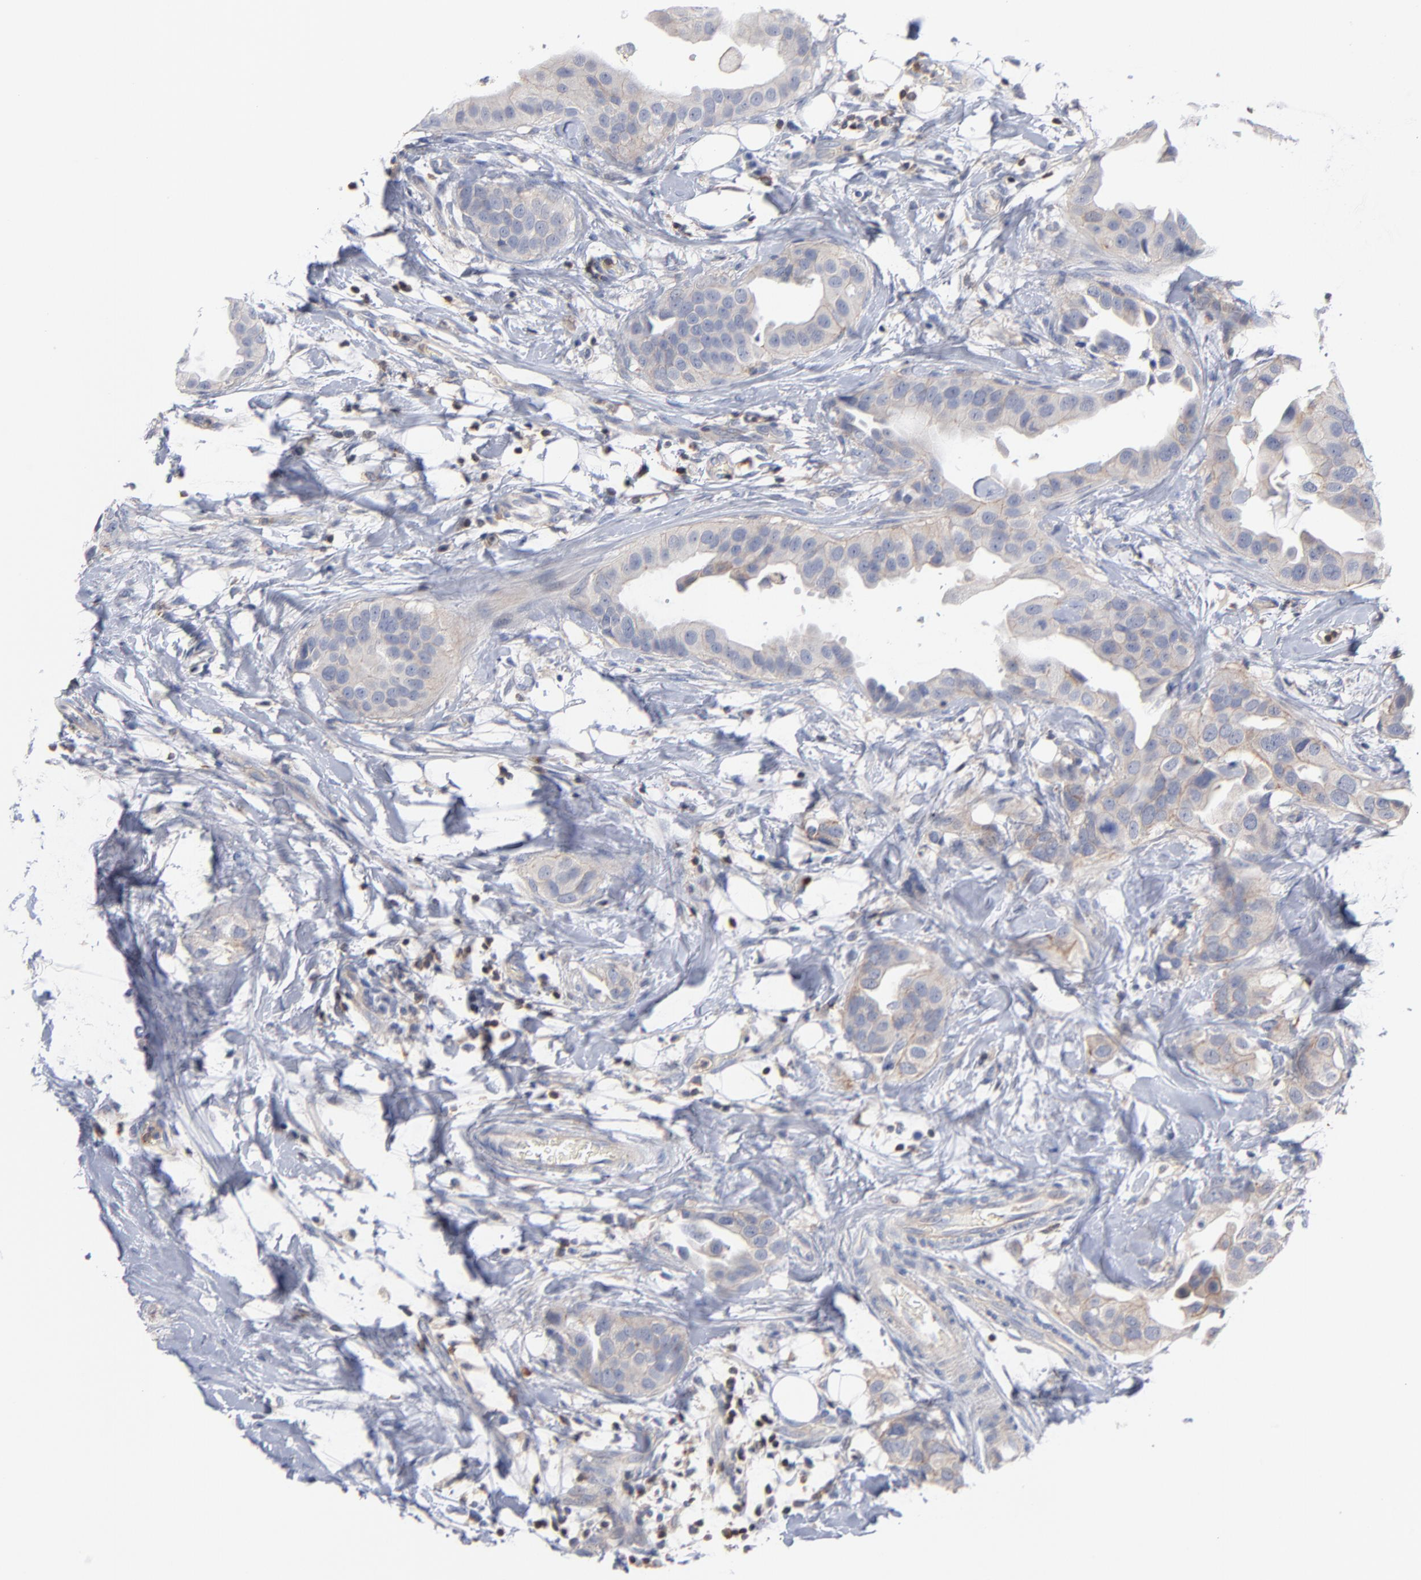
{"staining": {"intensity": "weak", "quantity": ">75%", "location": "cytoplasmic/membranous"}, "tissue": "breast cancer", "cell_type": "Tumor cells", "image_type": "cancer", "snomed": [{"axis": "morphology", "description": "Duct carcinoma"}, {"axis": "topography", "description": "Breast"}], "caption": "Brown immunohistochemical staining in breast infiltrating ductal carcinoma displays weak cytoplasmic/membranous positivity in approximately >75% of tumor cells. (DAB IHC with brightfield microscopy, high magnification).", "gene": "PDLIM2", "patient": {"sex": "female", "age": 40}}